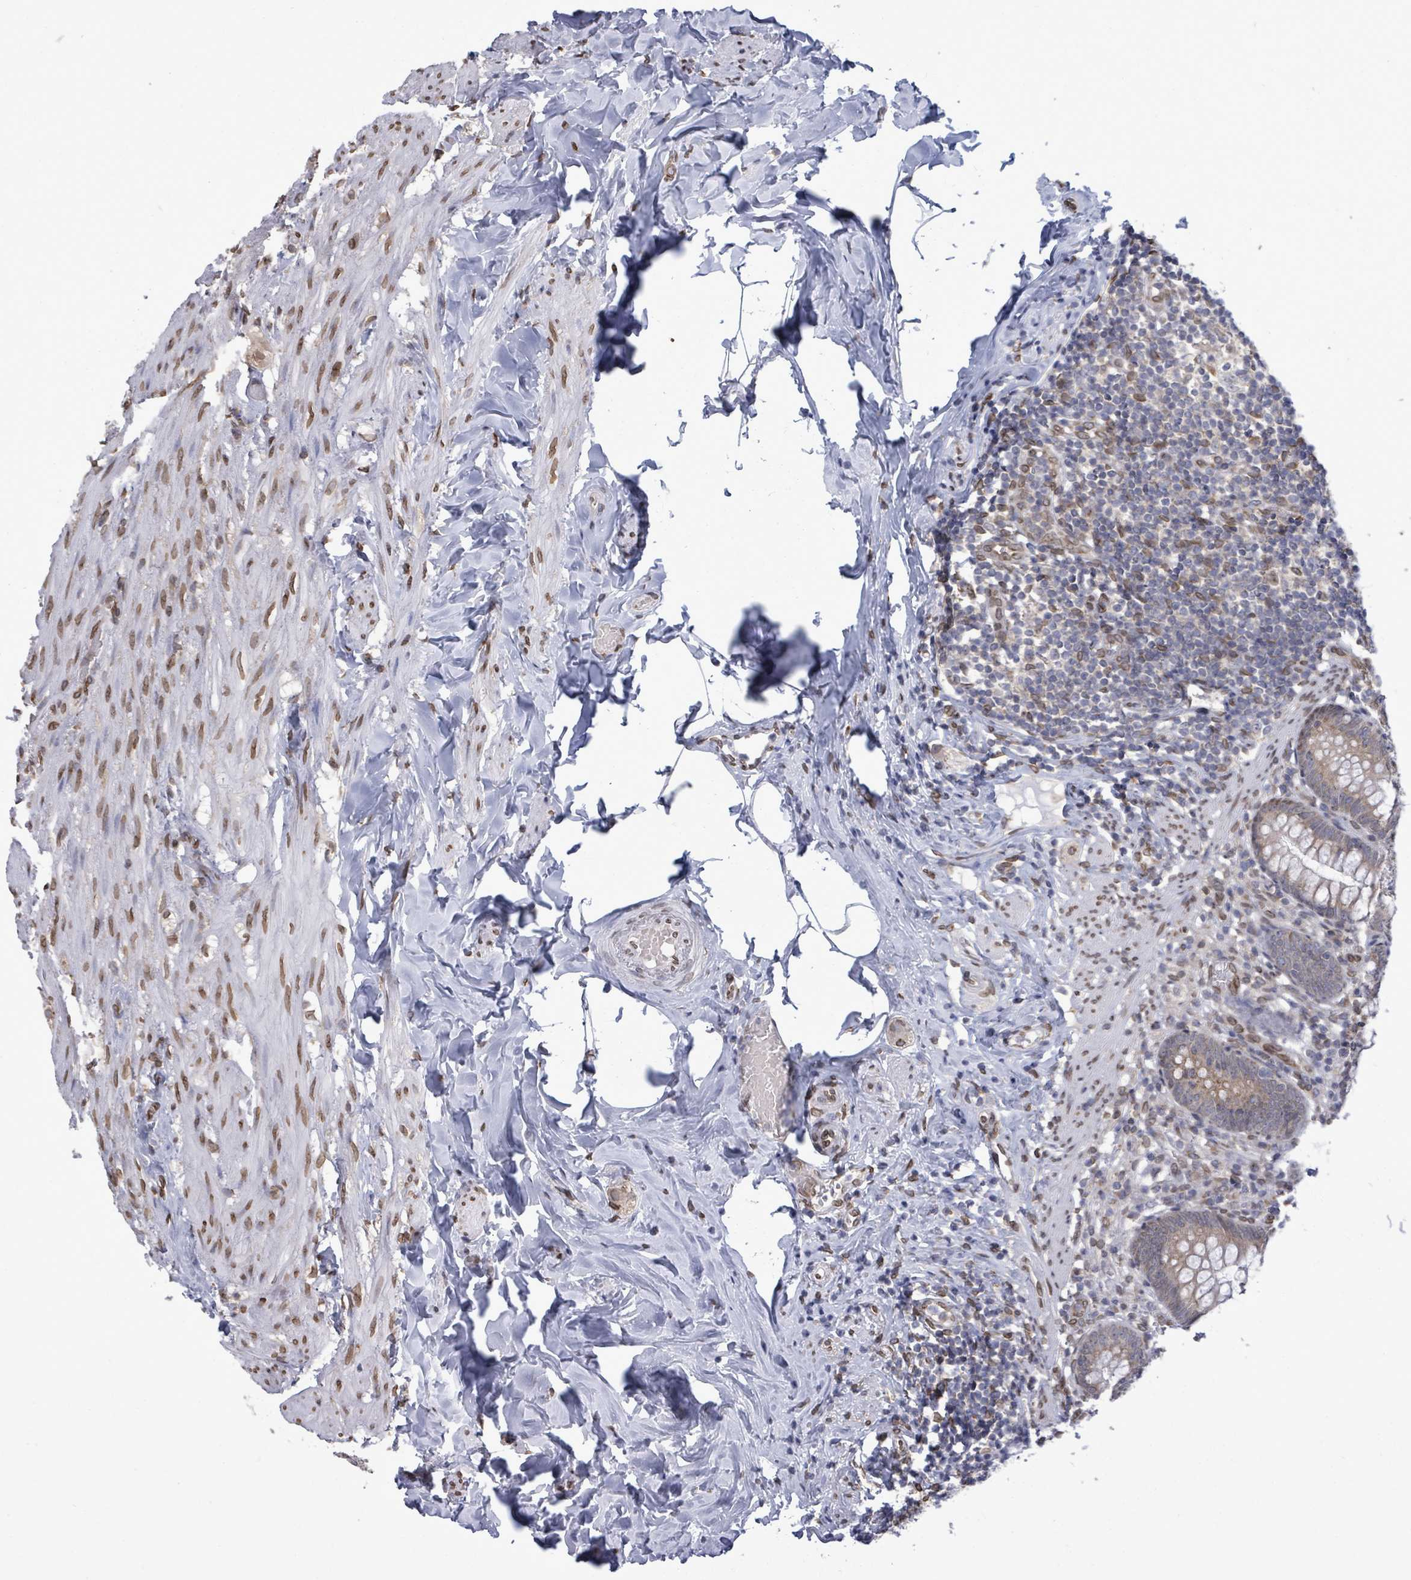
{"staining": {"intensity": "weak", "quantity": "25%-75%", "location": "cytoplasmic/membranous,nuclear"}, "tissue": "appendix", "cell_type": "Glandular cells", "image_type": "normal", "snomed": [{"axis": "morphology", "description": "Normal tissue, NOS"}, {"axis": "topography", "description": "Appendix"}], "caption": "Weak cytoplasmic/membranous,nuclear staining is seen in approximately 25%-75% of glandular cells in benign appendix. (Stains: DAB in brown, nuclei in blue, Microscopy: brightfield microscopy at high magnification).", "gene": "ARFGAP1", "patient": {"sex": "male", "age": 55}}